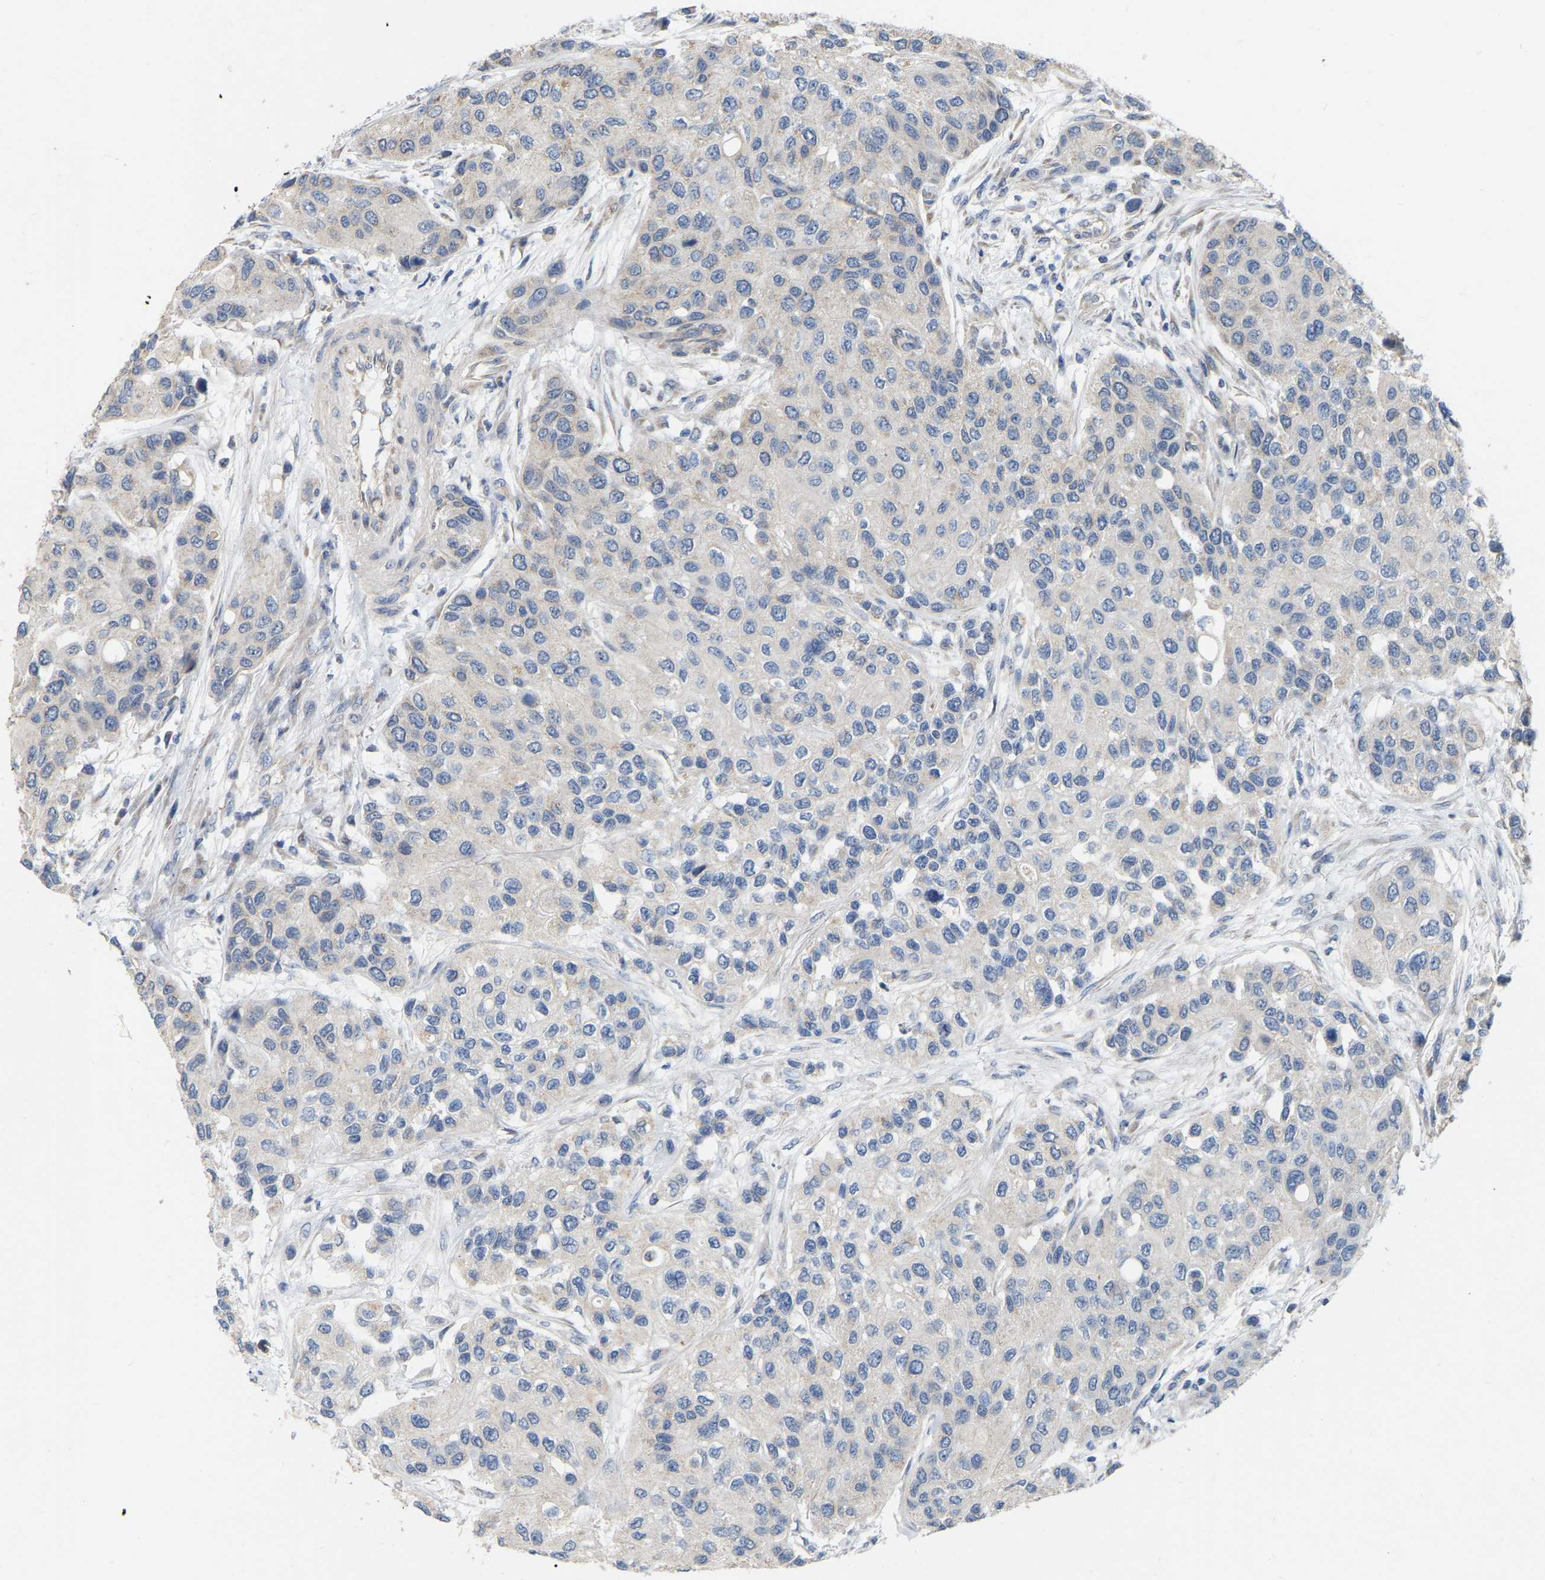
{"staining": {"intensity": "weak", "quantity": "<25%", "location": "cytoplasmic/membranous"}, "tissue": "urothelial cancer", "cell_type": "Tumor cells", "image_type": "cancer", "snomed": [{"axis": "morphology", "description": "Urothelial carcinoma, High grade"}, {"axis": "topography", "description": "Urinary bladder"}], "caption": "An IHC micrograph of urothelial cancer is shown. There is no staining in tumor cells of urothelial cancer.", "gene": "SSH1", "patient": {"sex": "female", "age": 56}}